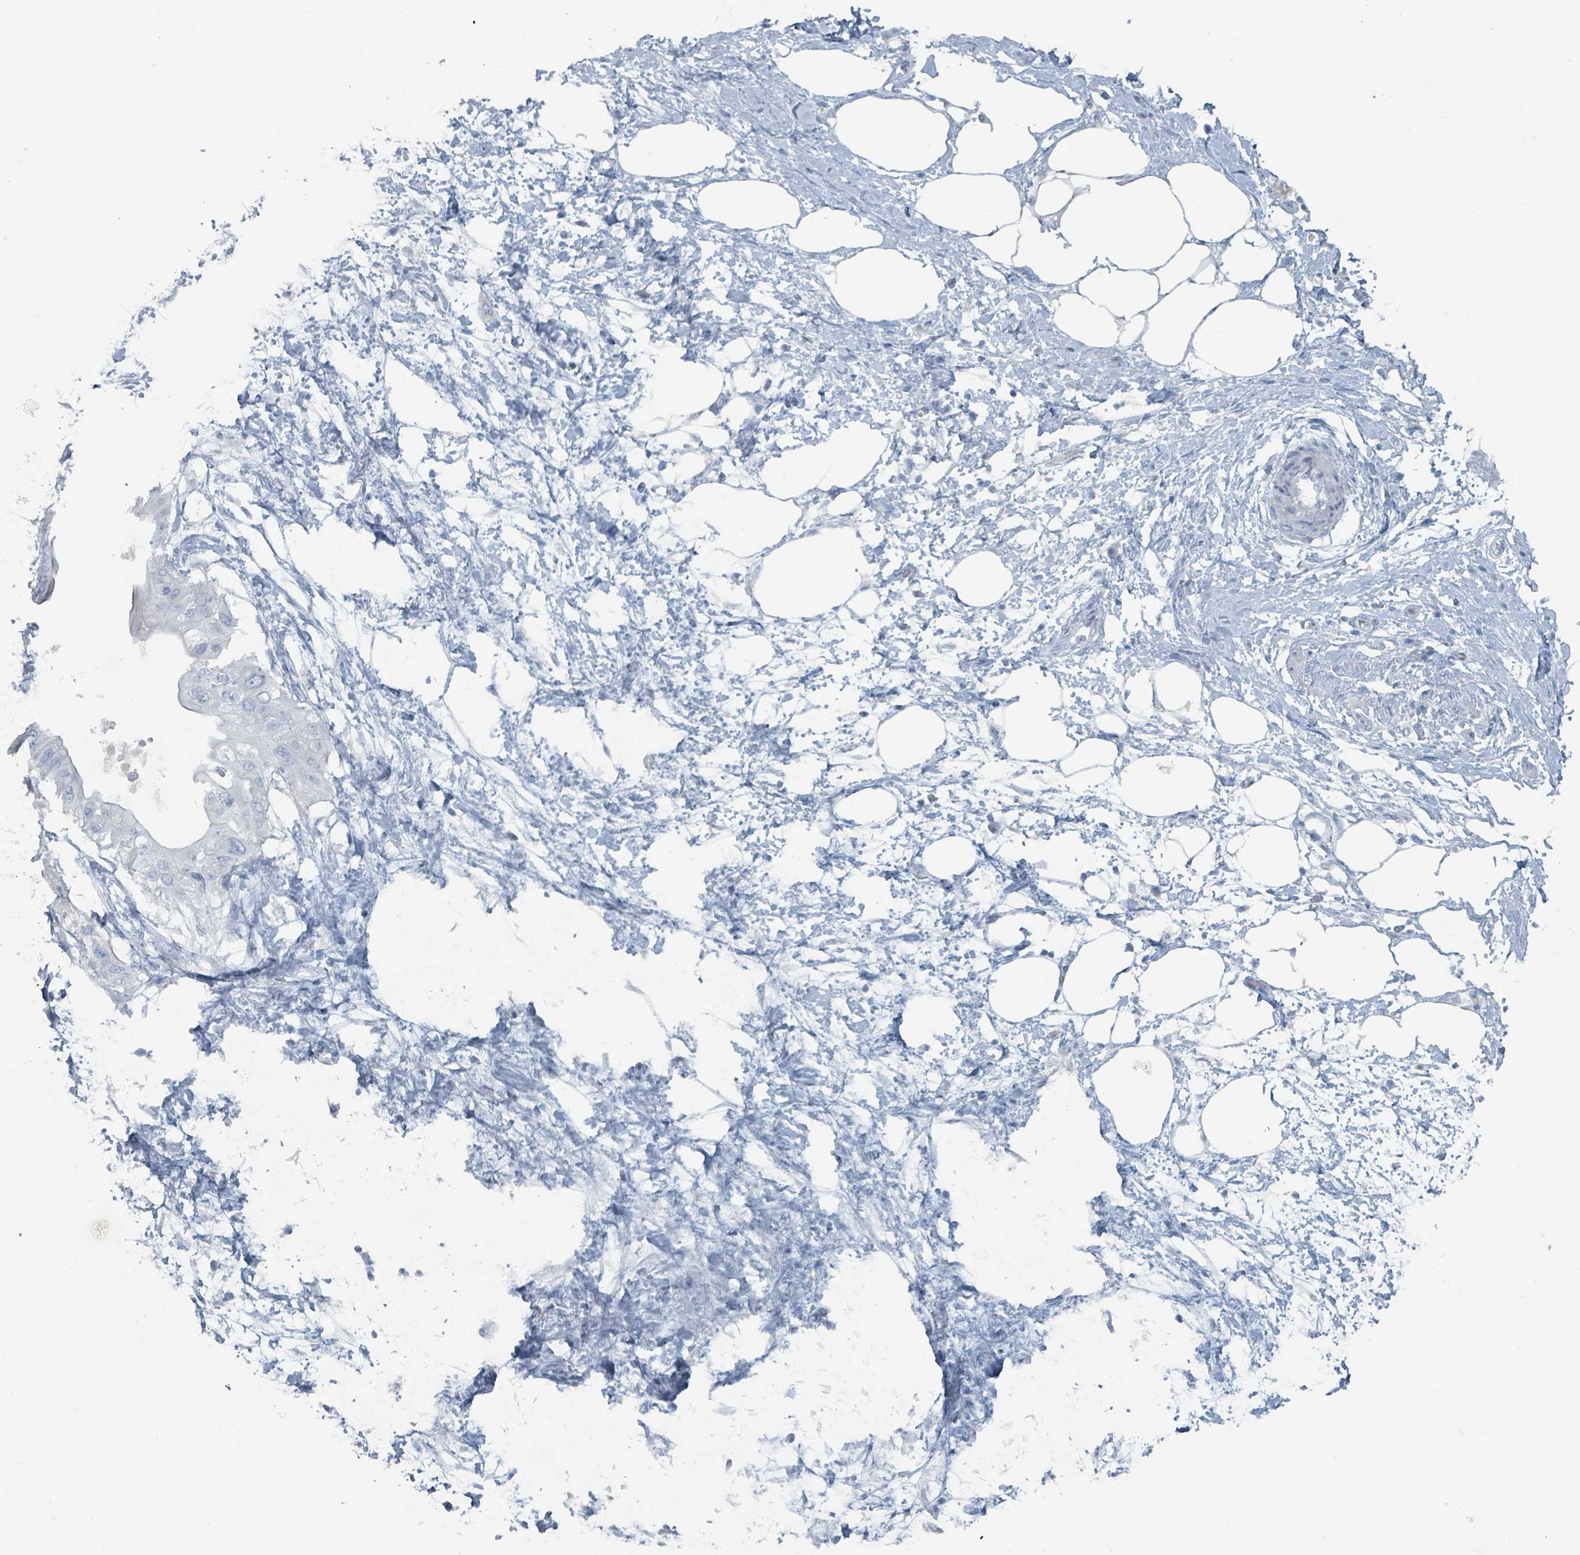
{"staining": {"intensity": "negative", "quantity": "none", "location": "none"}, "tissue": "pancreatic cancer", "cell_type": "Tumor cells", "image_type": "cancer", "snomed": [{"axis": "morphology", "description": "Adenocarcinoma, NOS"}, {"axis": "topography", "description": "Pancreas"}], "caption": "The image reveals no staining of tumor cells in pancreatic cancer (adenocarcinoma).", "gene": "GAMT", "patient": {"sex": "male", "age": 68}}